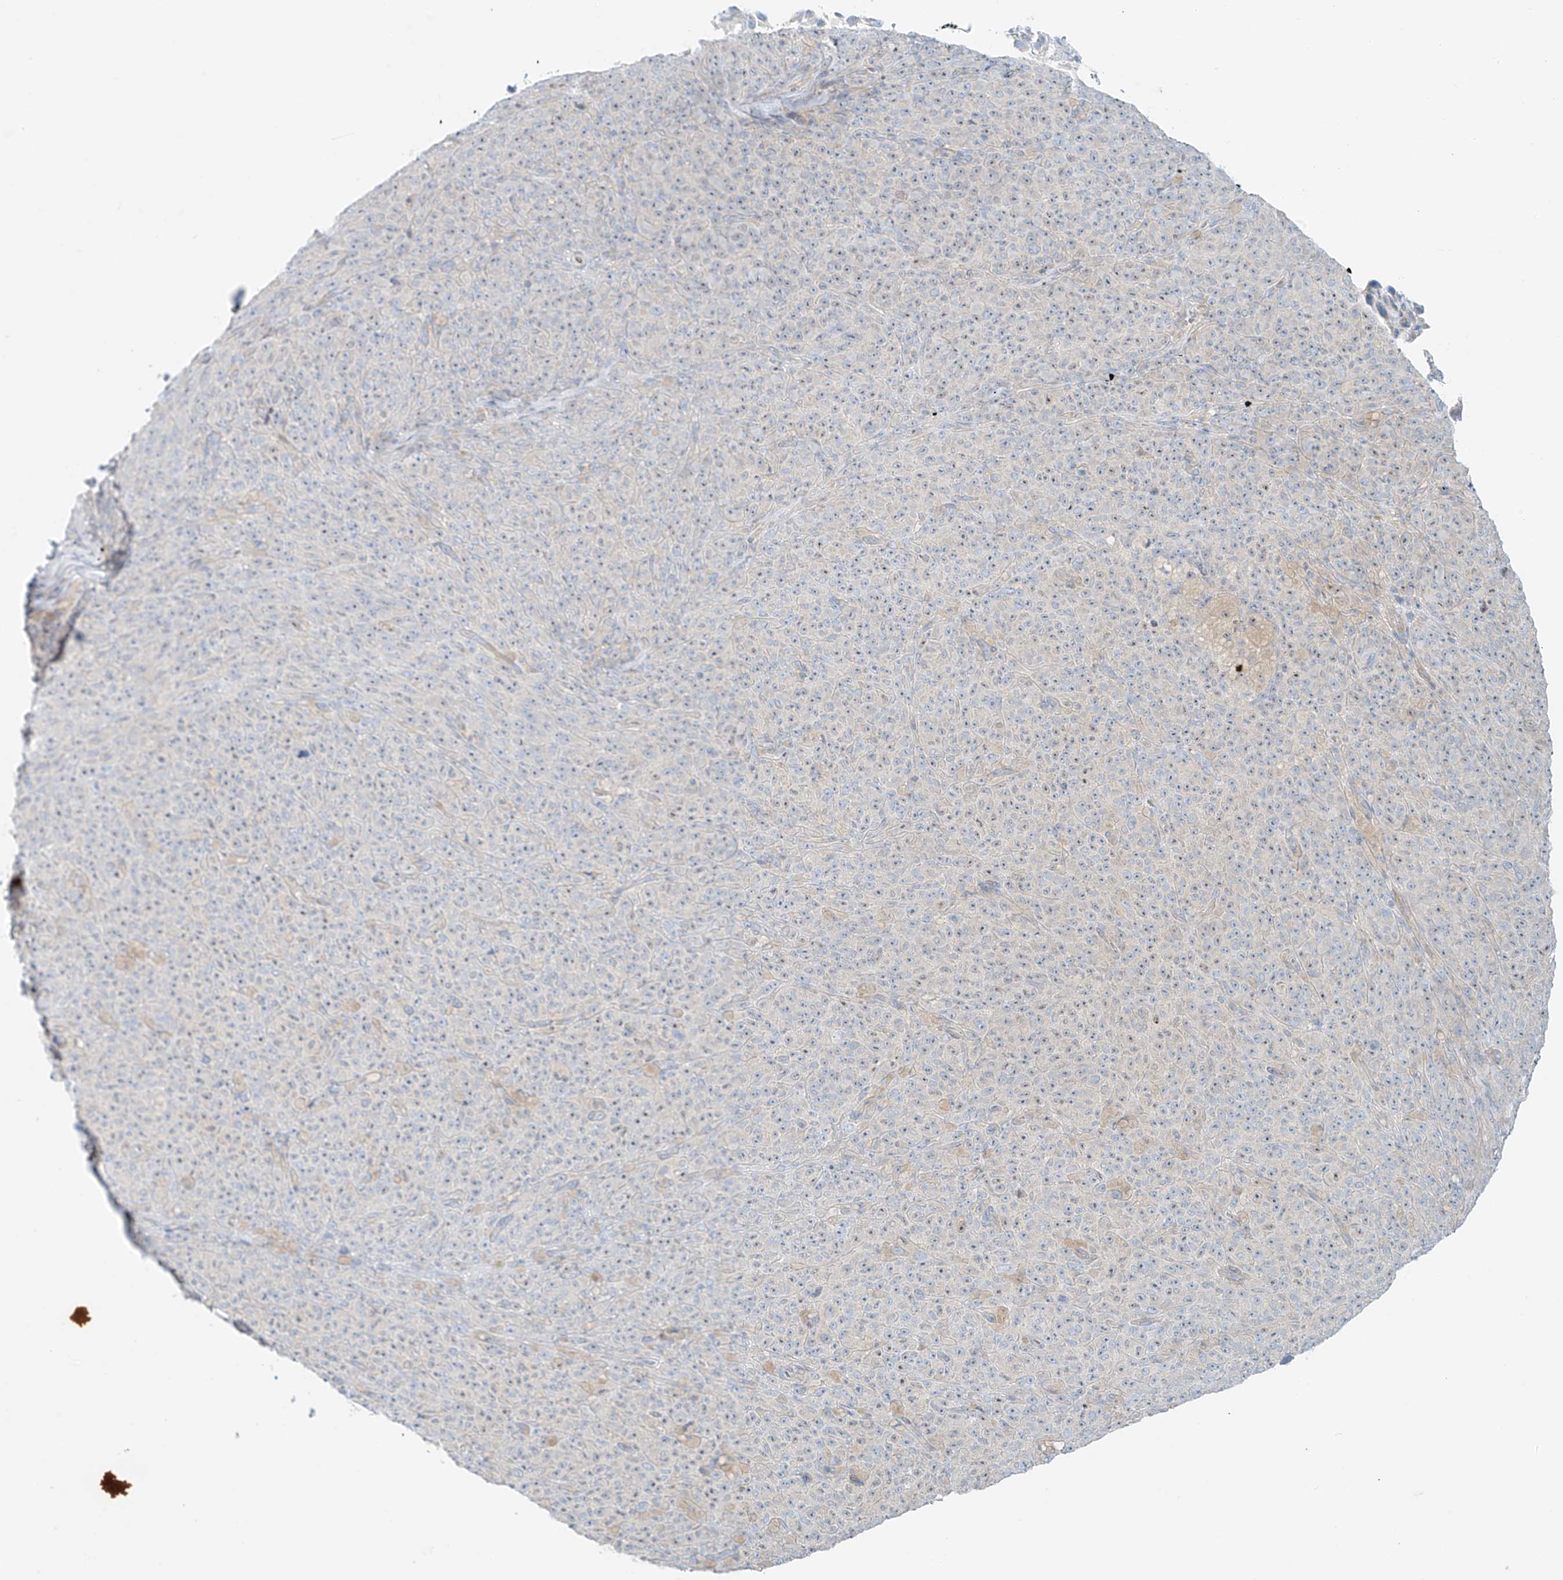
{"staining": {"intensity": "negative", "quantity": "none", "location": "none"}, "tissue": "melanoma", "cell_type": "Tumor cells", "image_type": "cancer", "snomed": [{"axis": "morphology", "description": "Malignant melanoma, NOS"}, {"axis": "topography", "description": "Skin"}], "caption": "A histopathology image of melanoma stained for a protein reveals no brown staining in tumor cells.", "gene": "EIPR1", "patient": {"sex": "female", "age": 82}}